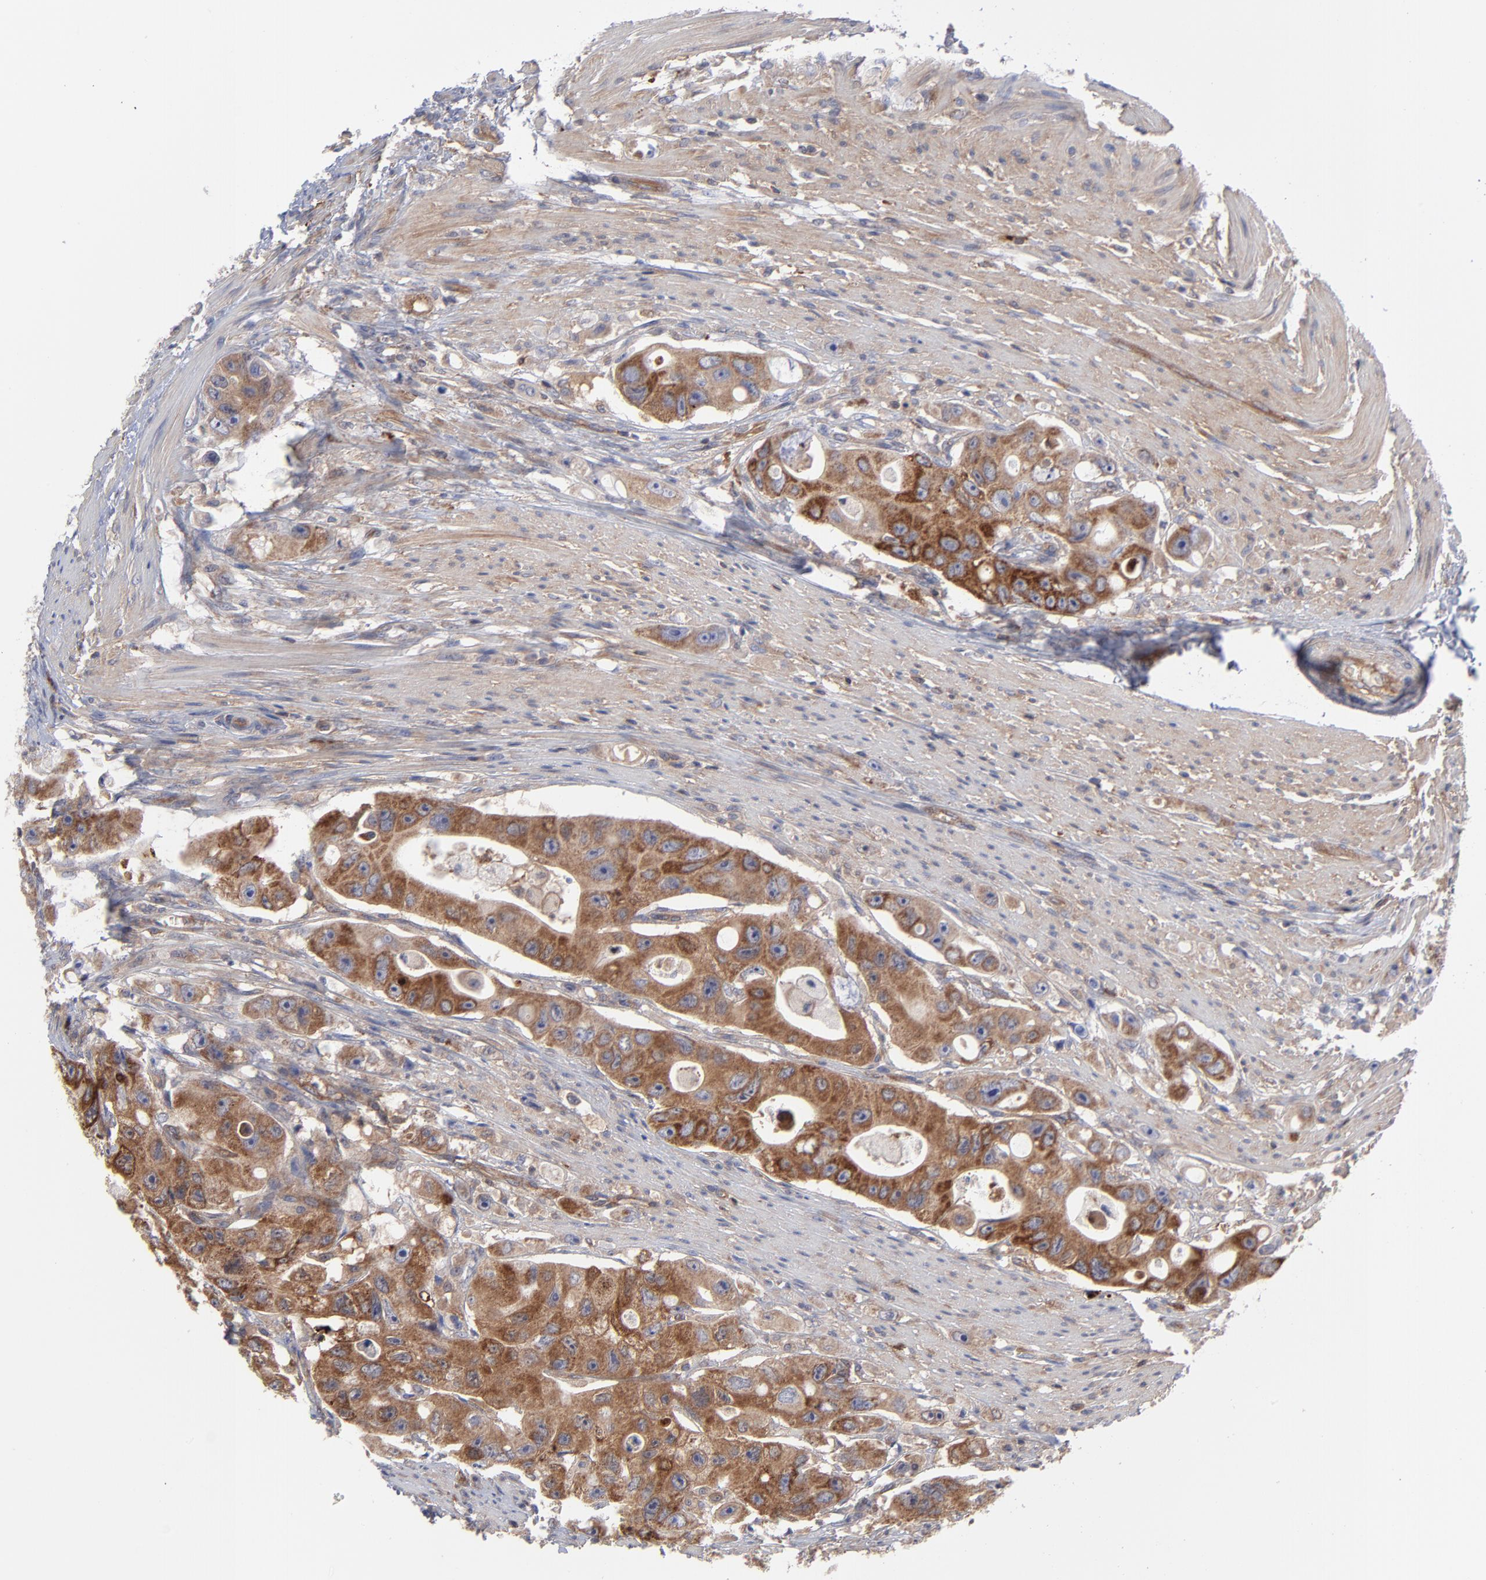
{"staining": {"intensity": "moderate", "quantity": ">75%", "location": "cytoplasmic/membranous"}, "tissue": "colorectal cancer", "cell_type": "Tumor cells", "image_type": "cancer", "snomed": [{"axis": "morphology", "description": "Adenocarcinoma, NOS"}, {"axis": "topography", "description": "Colon"}], "caption": "Protein staining displays moderate cytoplasmic/membranous positivity in about >75% of tumor cells in colorectal adenocarcinoma.", "gene": "NFKBIA", "patient": {"sex": "female", "age": 46}}